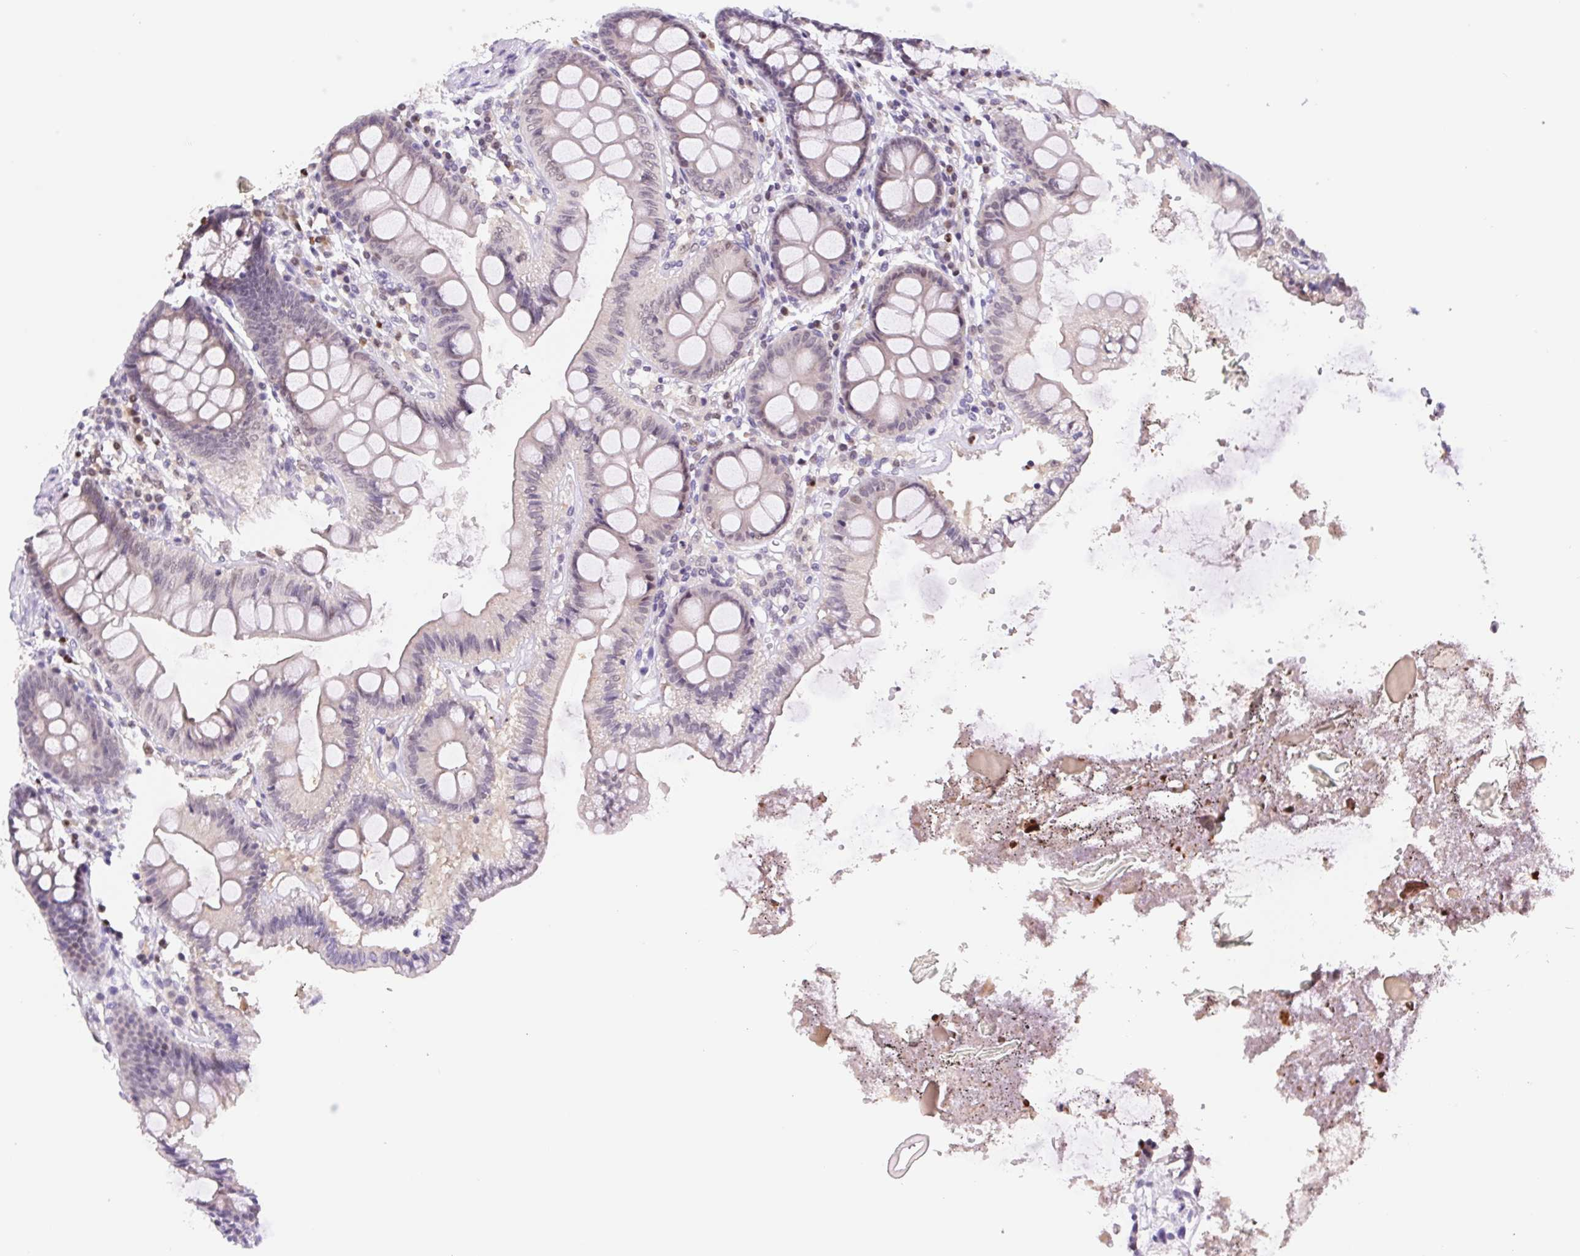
{"staining": {"intensity": "negative", "quantity": "none", "location": "none"}, "tissue": "colon", "cell_type": "Endothelial cells", "image_type": "normal", "snomed": [{"axis": "morphology", "description": "Normal tissue, NOS"}, {"axis": "topography", "description": "Colon"}], "caption": "Endothelial cells are negative for protein expression in benign human colon. The staining was performed using DAB to visualize the protein expression in brown, while the nuclei were stained in blue with hematoxylin (Magnification: 20x).", "gene": "L3MBTL4", "patient": {"sex": "male", "age": 84}}